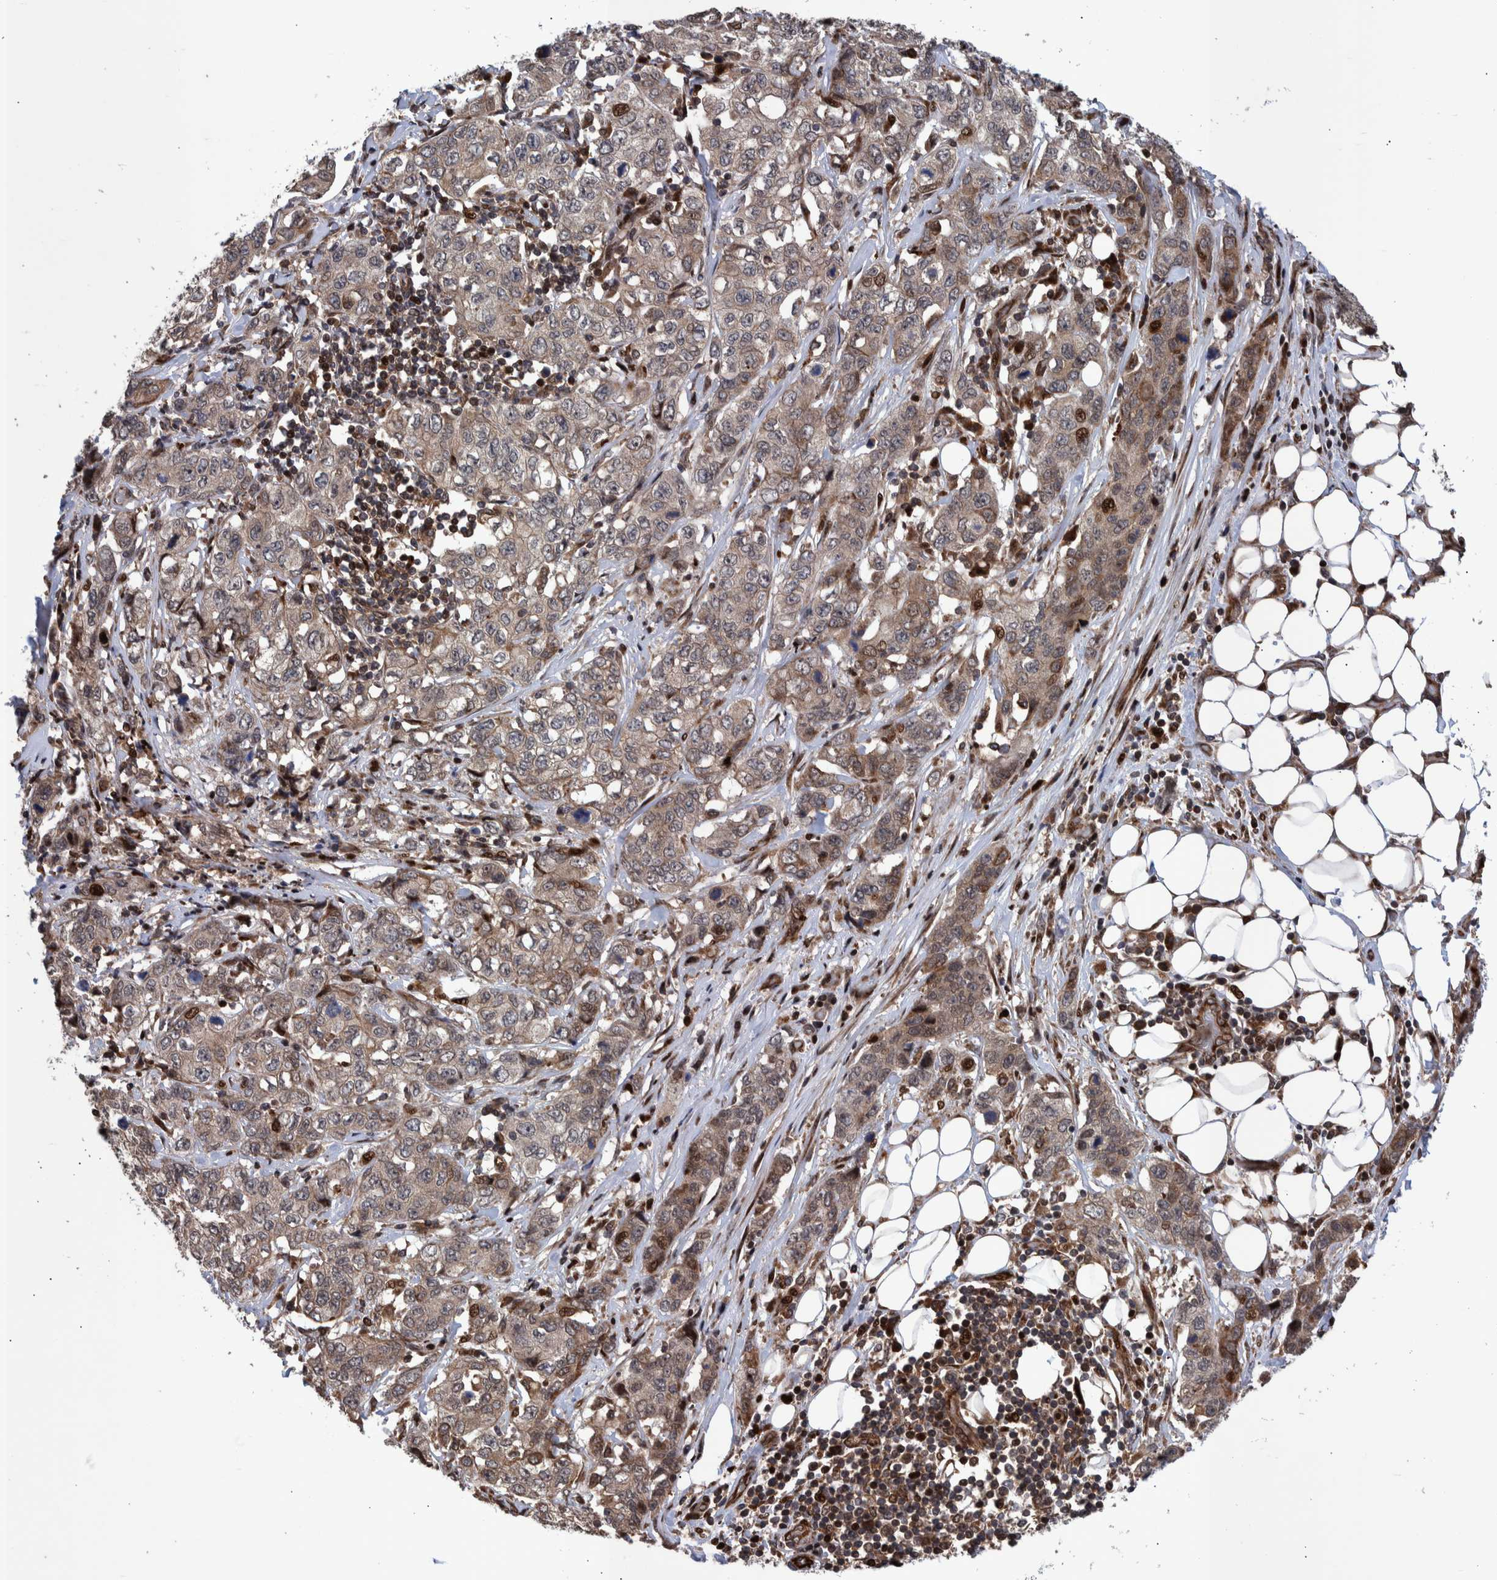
{"staining": {"intensity": "weak", "quantity": ">75%", "location": "cytoplasmic/membranous,nuclear"}, "tissue": "stomach cancer", "cell_type": "Tumor cells", "image_type": "cancer", "snomed": [{"axis": "morphology", "description": "Adenocarcinoma, NOS"}, {"axis": "topography", "description": "Stomach"}], "caption": "Protein staining exhibits weak cytoplasmic/membranous and nuclear staining in approximately >75% of tumor cells in stomach adenocarcinoma.", "gene": "SHISA6", "patient": {"sex": "male", "age": 48}}